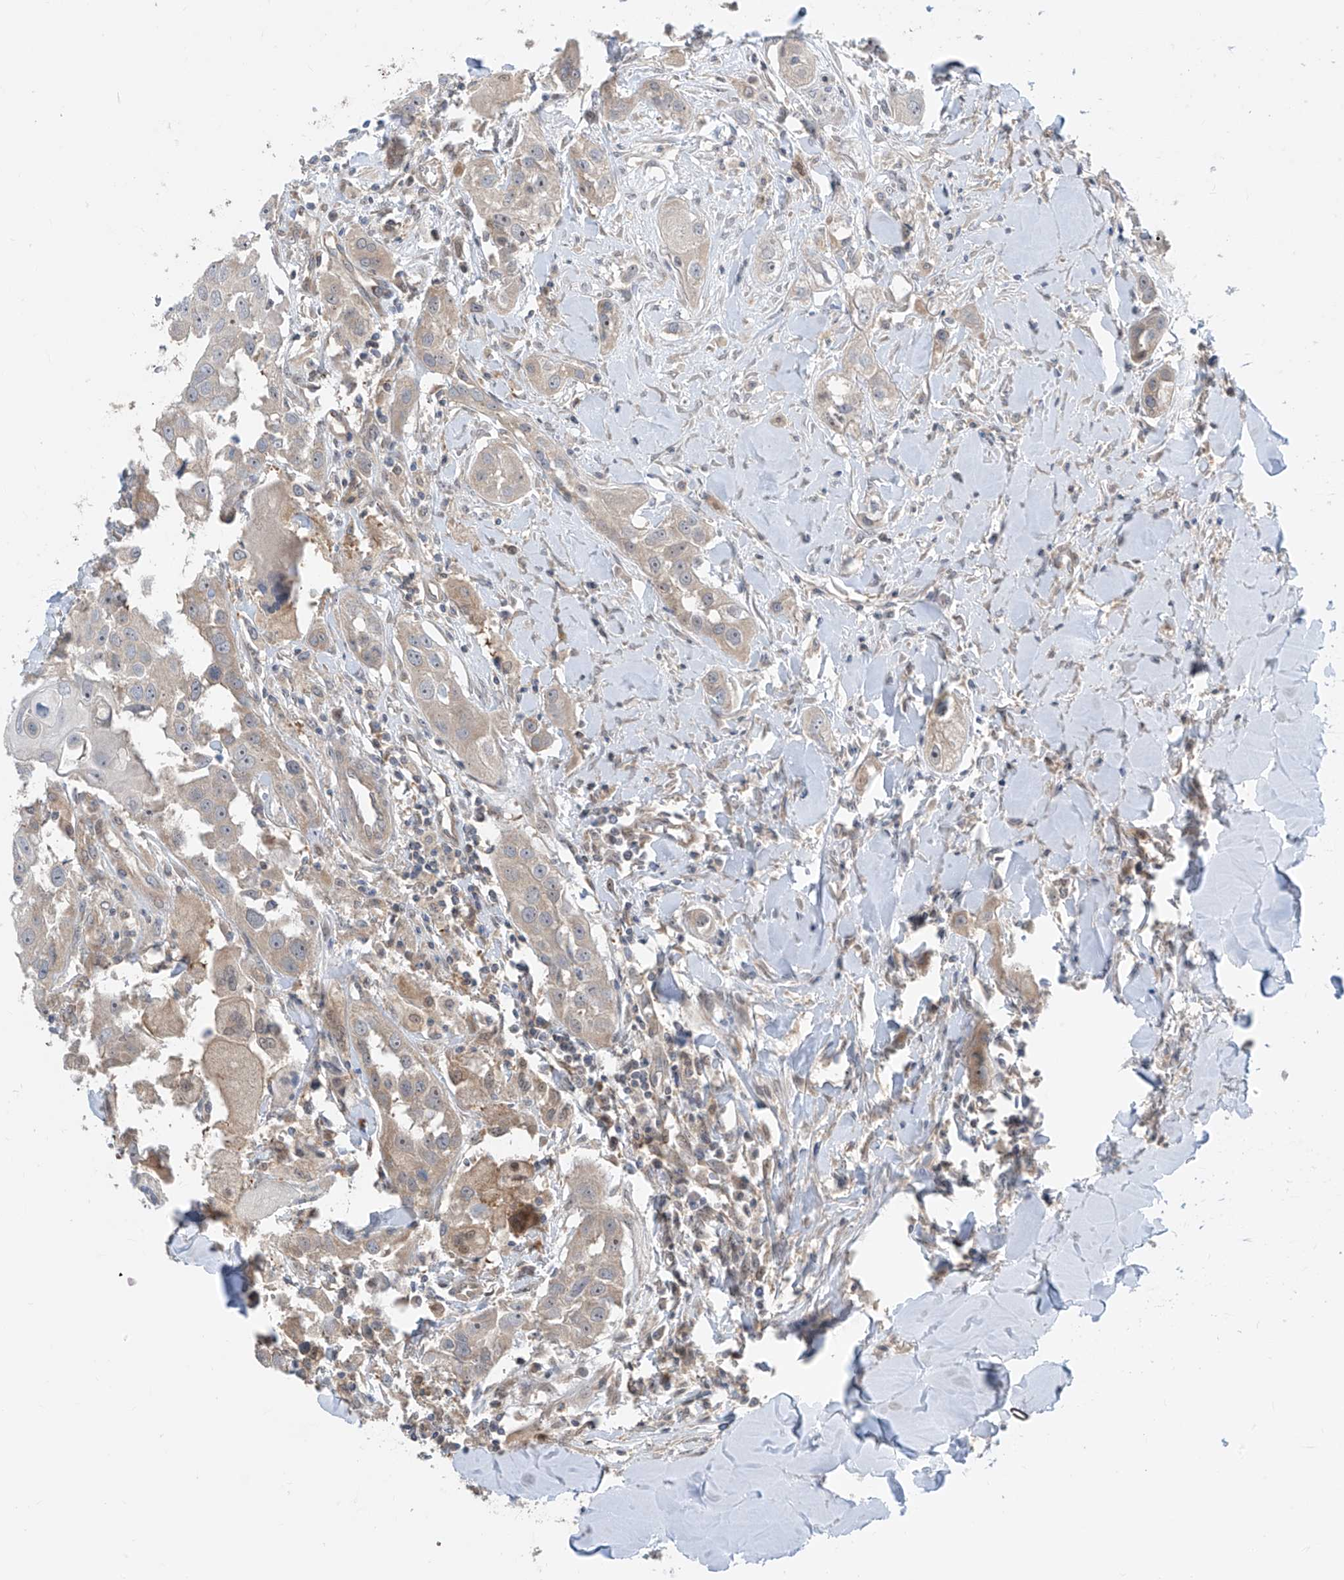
{"staining": {"intensity": "weak", "quantity": "<25%", "location": "cytoplasmic/membranous"}, "tissue": "head and neck cancer", "cell_type": "Tumor cells", "image_type": "cancer", "snomed": [{"axis": "morphology", "description": "Normal tissue, NOS"}, {"axis": "morphology", "description": "Squamous cell carcinoma, NOS"}, {"axis": "topography", "description": "Skeletal muscle"}, {"axis": "topography", "description": "Head-Neck"}], "caption": "This is a histopathology image of IHC staining of head and neck cancer (squamous cell carcinoma), which shows no expression in tumor cells.", "gene": "TTC38", "patient": {"sex": "male", "age": 51}}